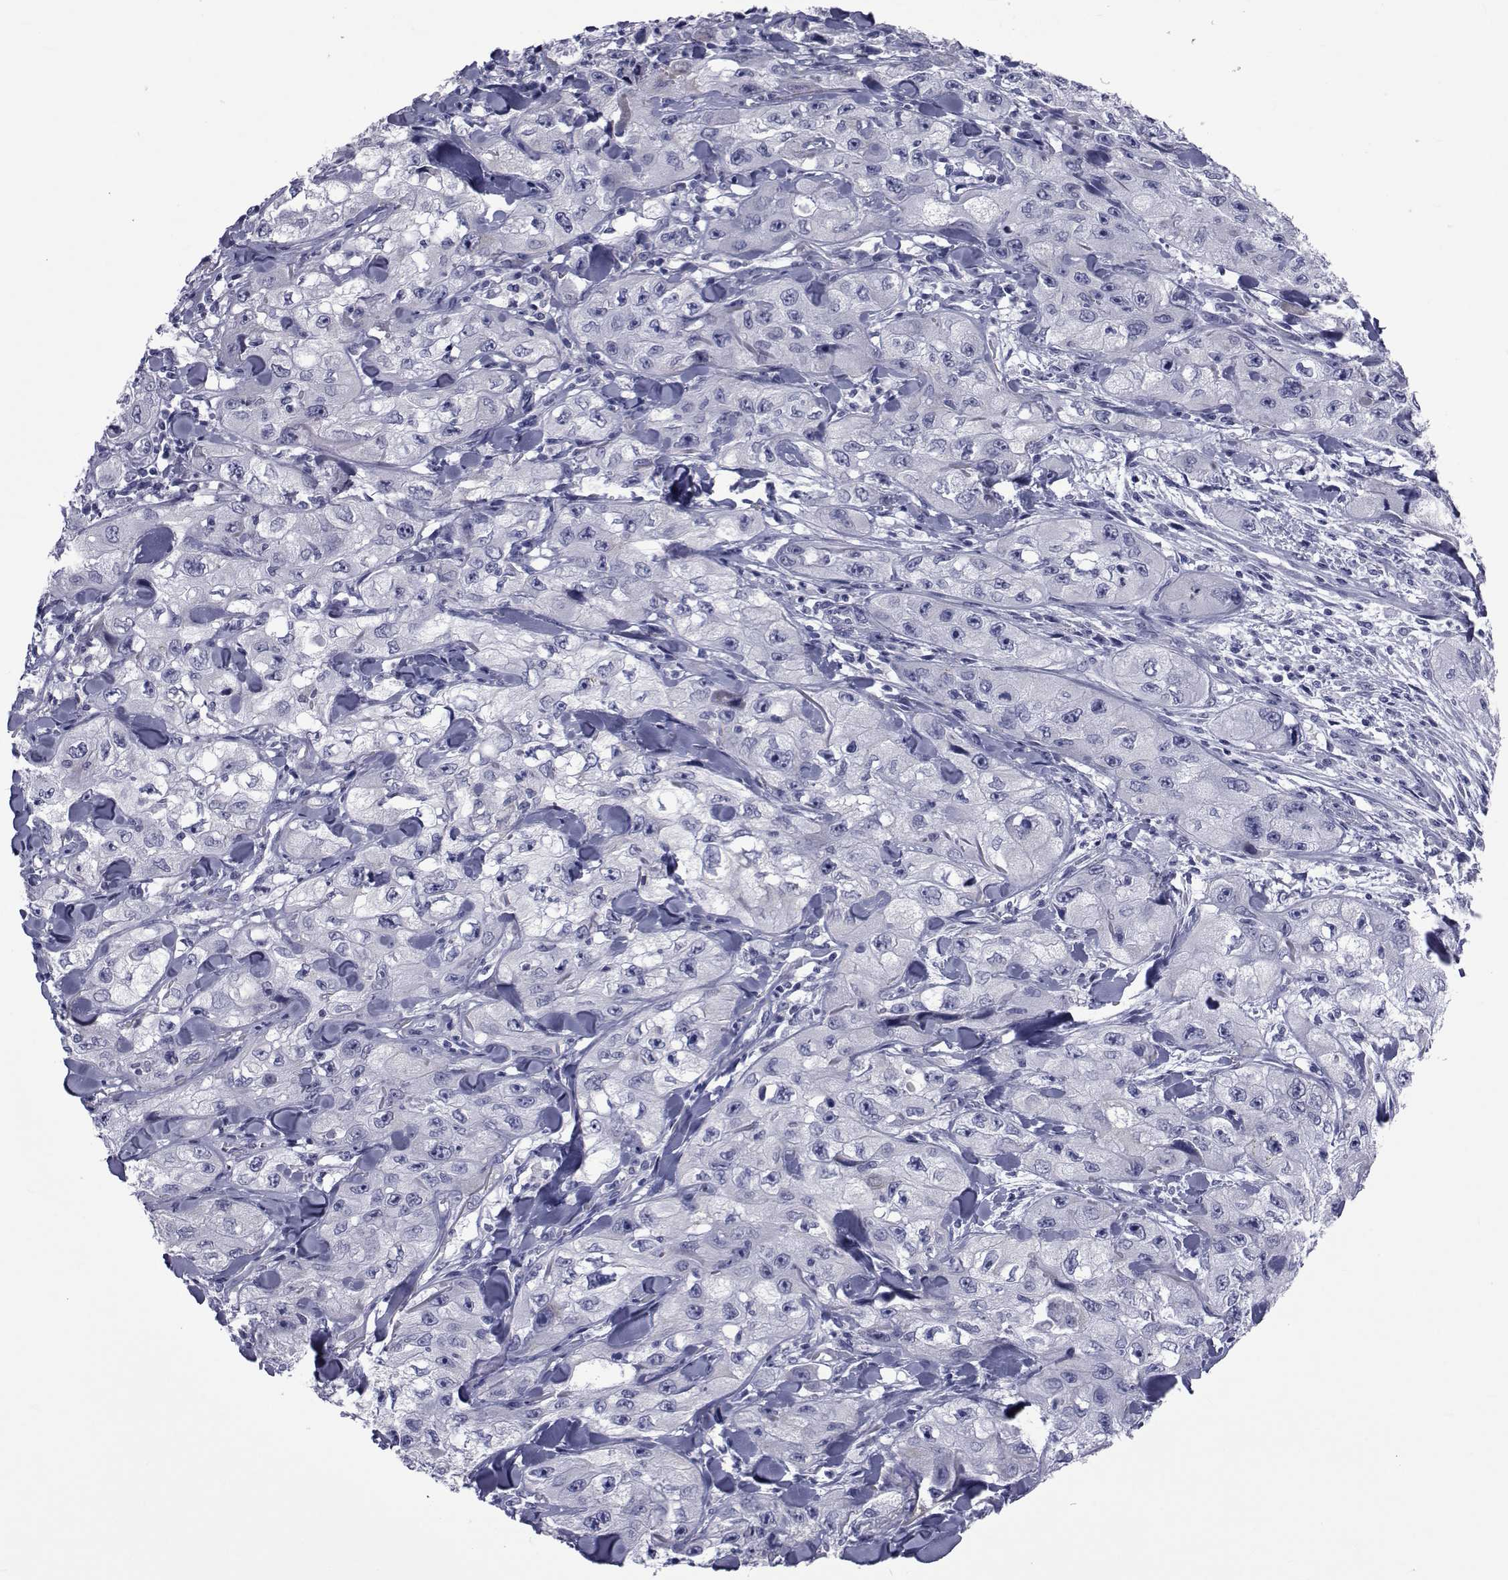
{"staining": {"intensity": "negative", "quantity": "none", "location": "none"}, "tissue": "skin cancer", "cell_type": "Tumor cells", "image_type": "cancer", "snomed": [{"axis": "morphology", "description": "Squamous cell carcinoma, NOS"}, {"axis": "topography", "description": "Skin"}, {"axis": "topography", "description": "Subcutis"}], "caption": "Skin cancer stained for a protein using IHC shows no staining tumor cells.", "gene": "GKAP1", "patient": {"sex": "male", "age": 73}}